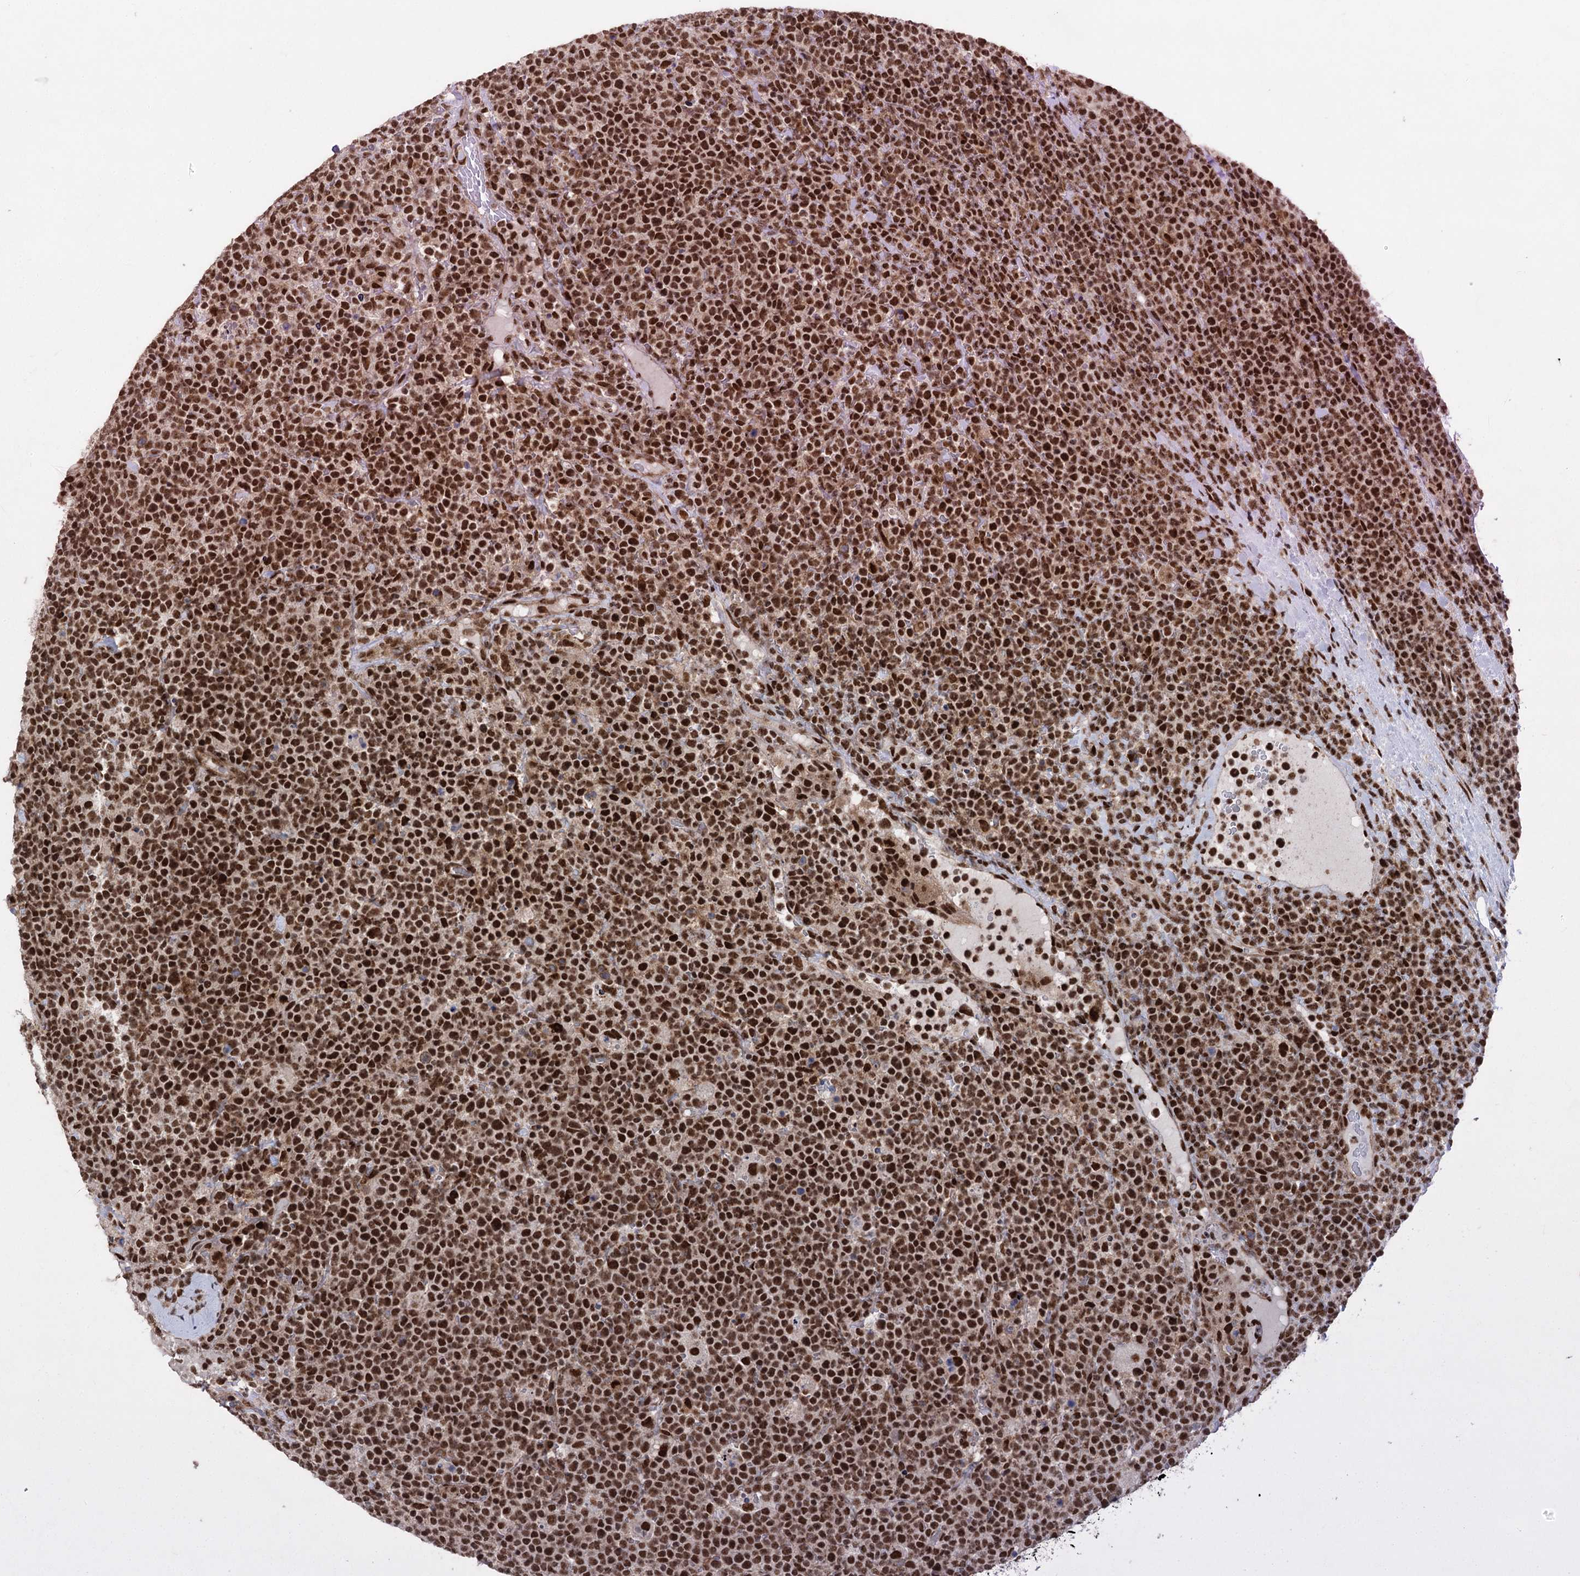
{"staining": {"intensity": "strong", "quantity": ">75%", "location": "nuclear"}, "tissue": "lymphoma", "cell_type": "Tumor cells", "image_type": "cancer", "snomed": [{"axis": "morphology", "description": "Malignant lymphoma, non-Hodgkin's type, High grade"}, {"axis": "topography", "description": "Lymph node"}], "caption": "An image showing strong nuclear expression in about >75% of tumor cells in lymphoma, as visualized by brown immunohistochemical staining.", "gene": "ZCCHC8", "patient": {"sex": "male", "age": 61}}